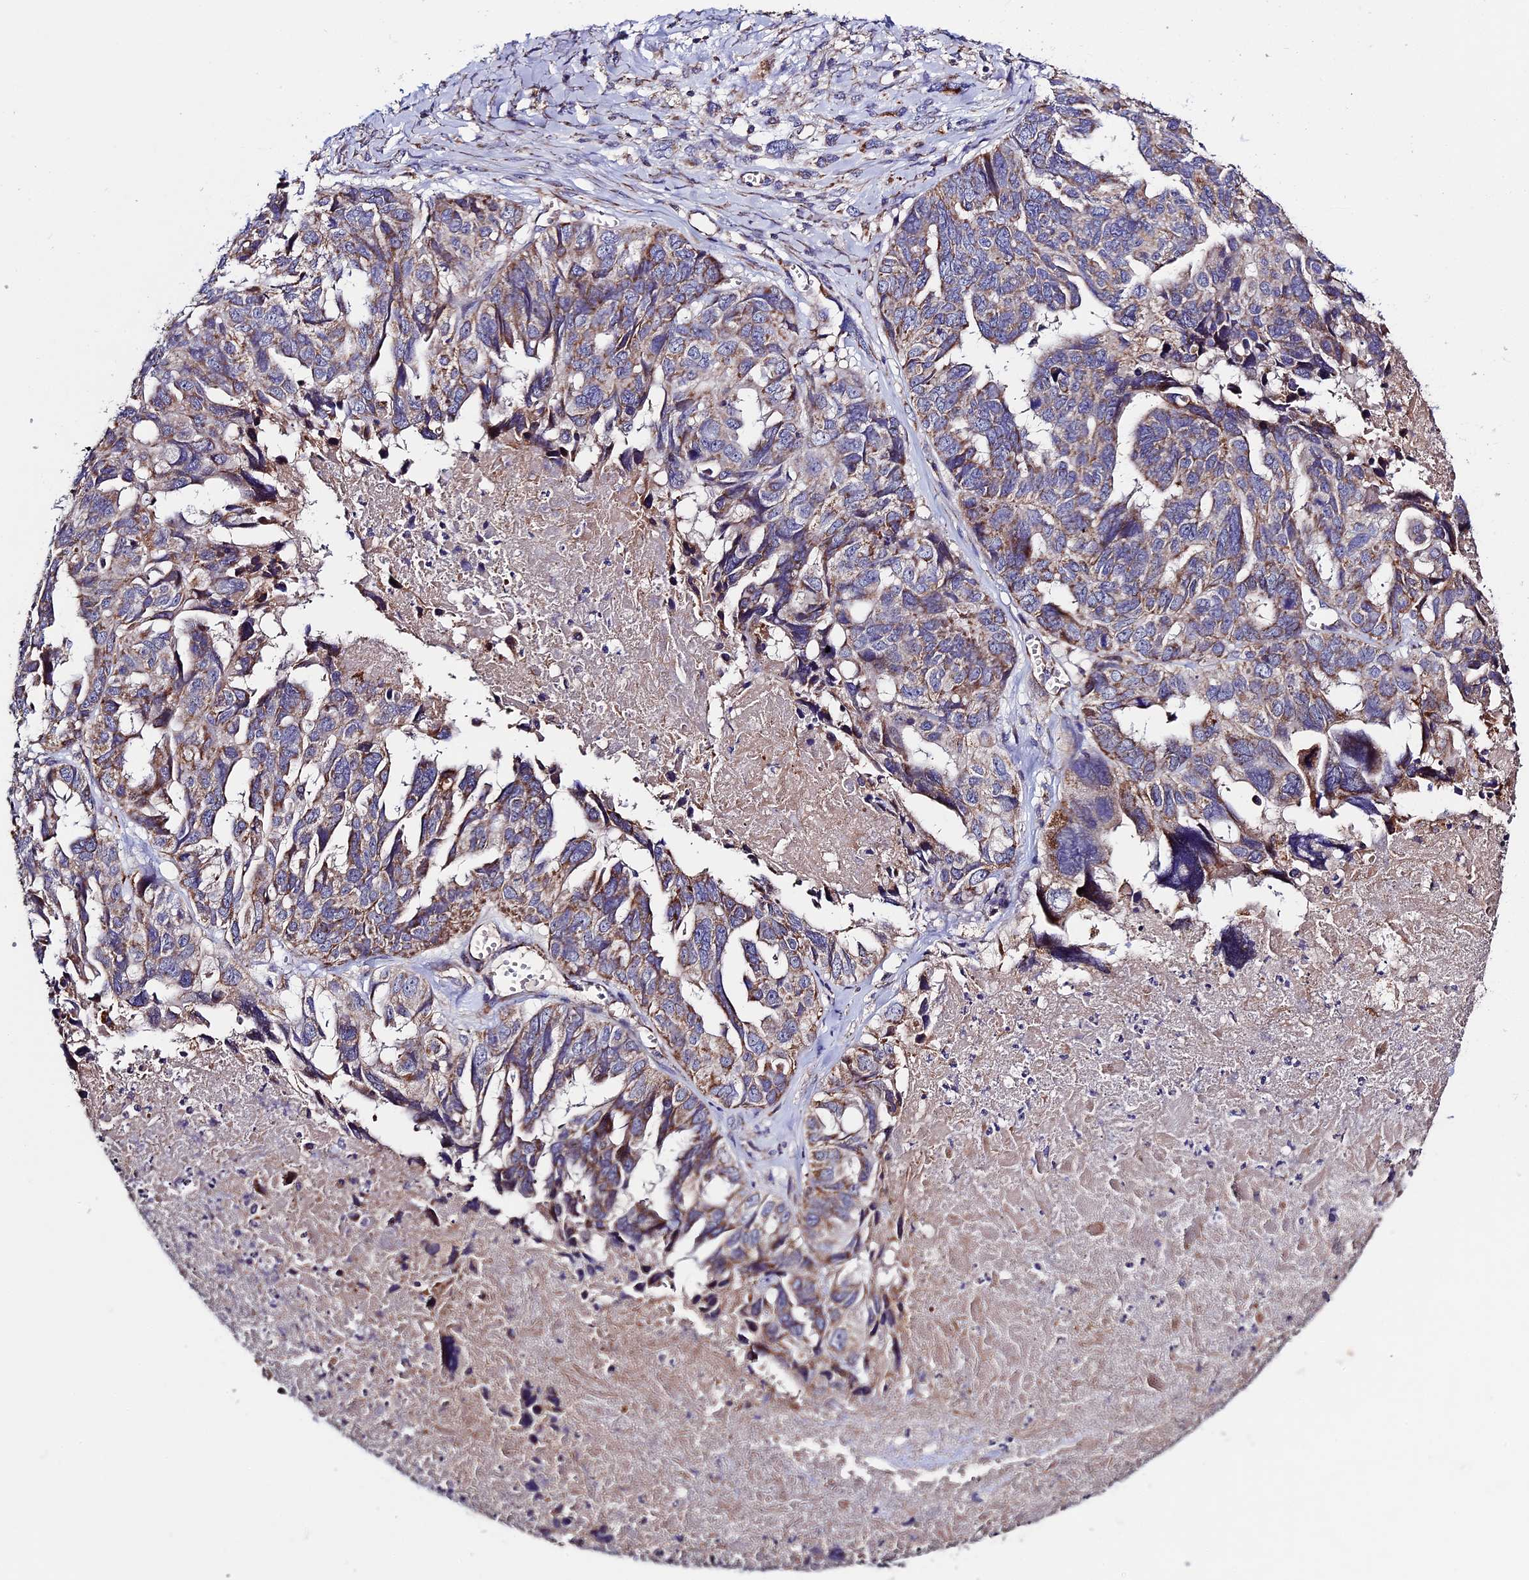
{"staining": {"intensity": "moderate", "quantity": "<25%", "location": "cytoplasmic/membranous"}, "tissue": "ovarian cancer", "cell_type": "Tumor cells", "image_type": "cancer", "snomed": [{"axis": "morphology", "description": "Cystadenocarcinoma, serous, NOS"}, {"axis": "topography", "description": "Ovary"}], "caption": "Immunohistochemical staining of ovarian serous cystadenocarcinoma demonstrates low levels of moderate cytoplasmic/membranous protein expression in approximately <25% of tumor cells.", "gene": "RNF17", "patient": {"sex": "female", "age": 79}}